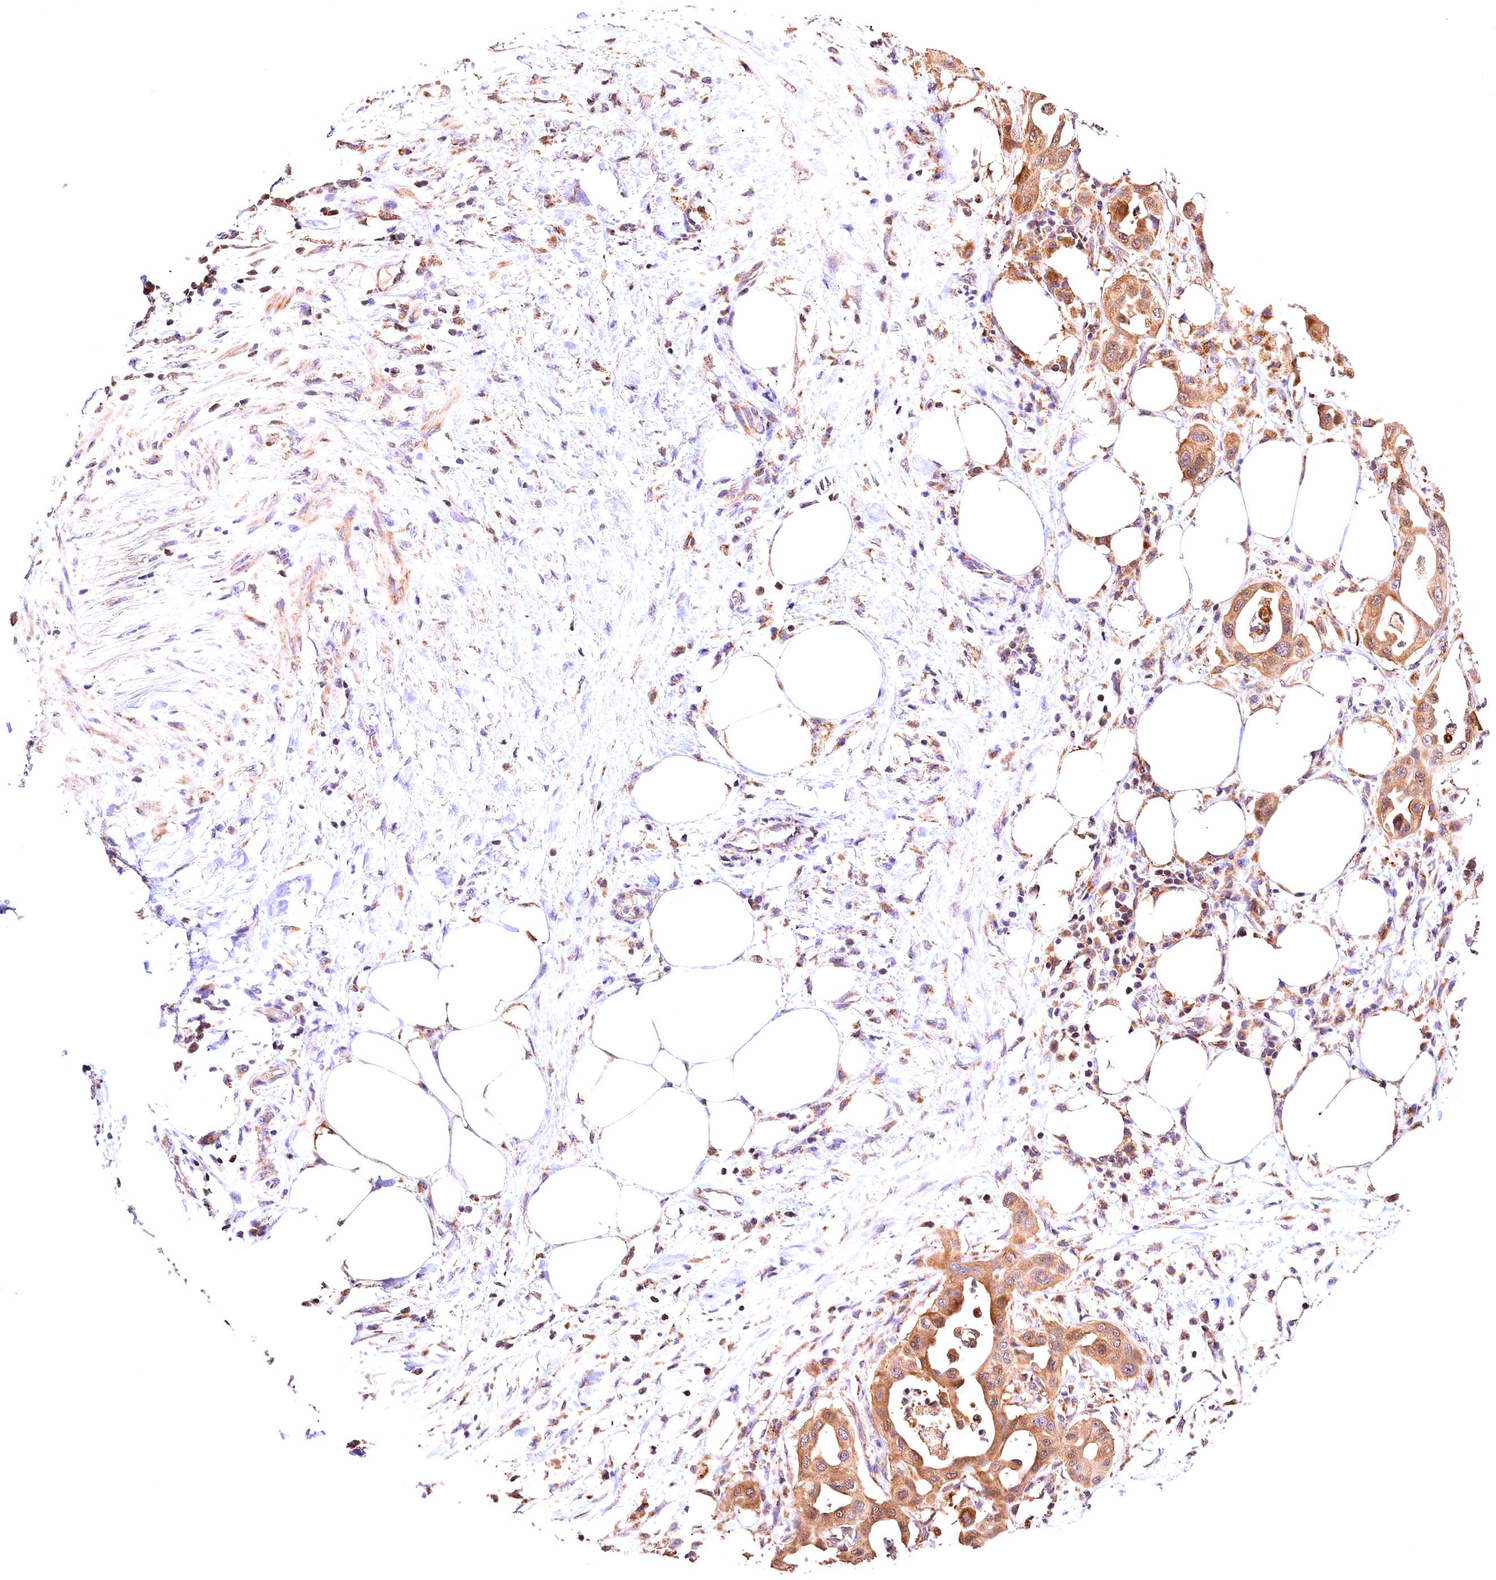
{"staining": {"intensity": "moderate", "quantity": ">75%", "location": "cytoplasmic/membranous"}, "tissue": "pancreatic cancer", "cell_type": "Tumor cells", "image_type": "cancer", "snomed": [{"axis": "morphology", "description": "Adenocarcinoma, NOS"}, {"axis": "topography", "description": "Pancreas"}], "caption": "Protein expression analysis of human pancreatic cancer (adenocarcinoma) reveals moderate cytoplasmic/membranous positivity in about >75% of tumor cells.", "gene": "KPTN", "patient": {"sex": "male", "age": 68}}